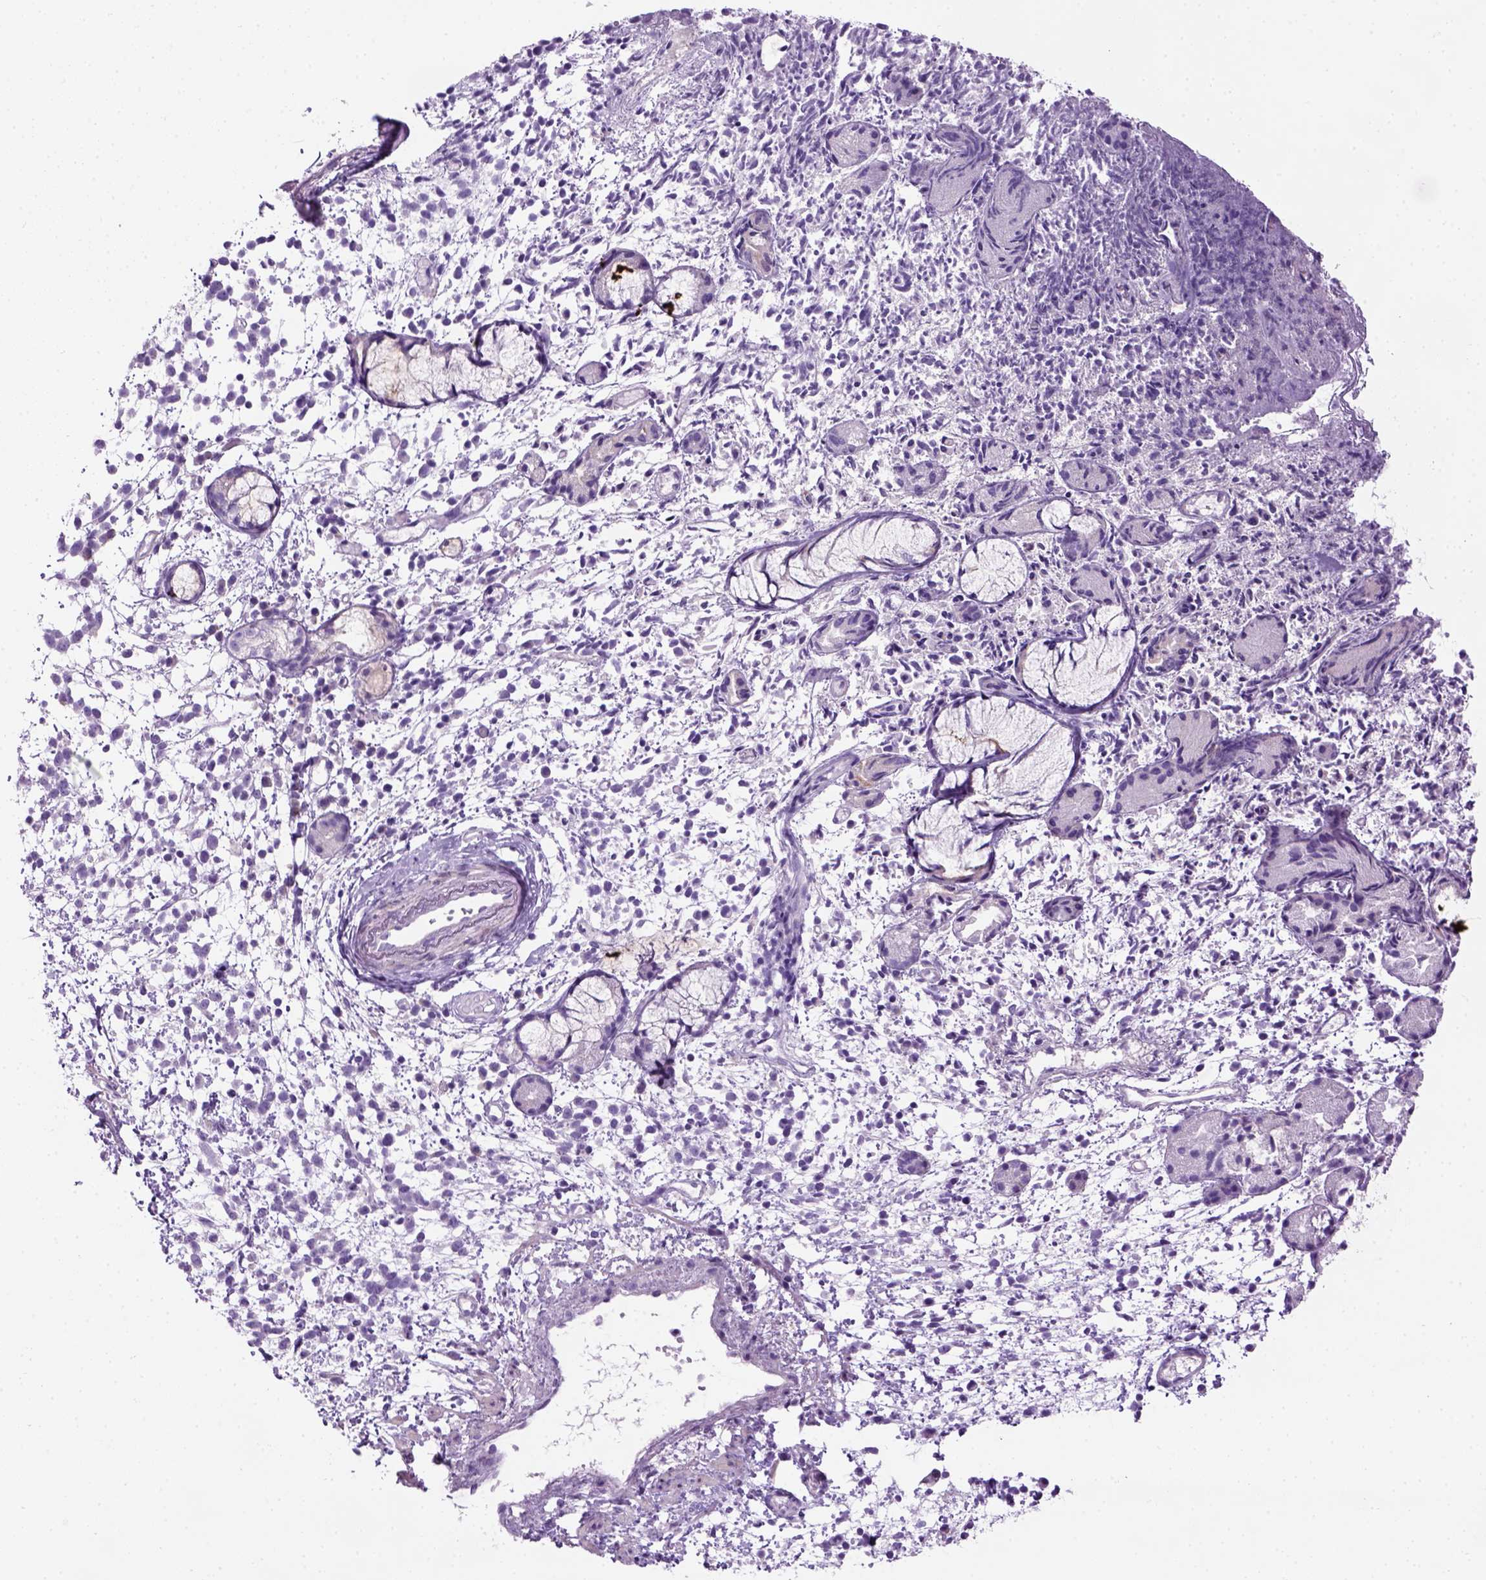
{"staining": {"intensity": "negative", "quantity": "none", "location": "none"}, "tissue": "melanoma", "cell_type": "Tumor cells", "image_type": "cancer", "snomed": [{"axis": "morphology", "description": "Malignant melanoma, NOS"}, {"axis": "topography", "description": "Skin"}], "caption": "Immunohistochemical staining of malignant melanoma demonstrates no significant expression in tumor cells.", "gene": "GABRB2", "patient": {"sex": "female", "age": 70}}